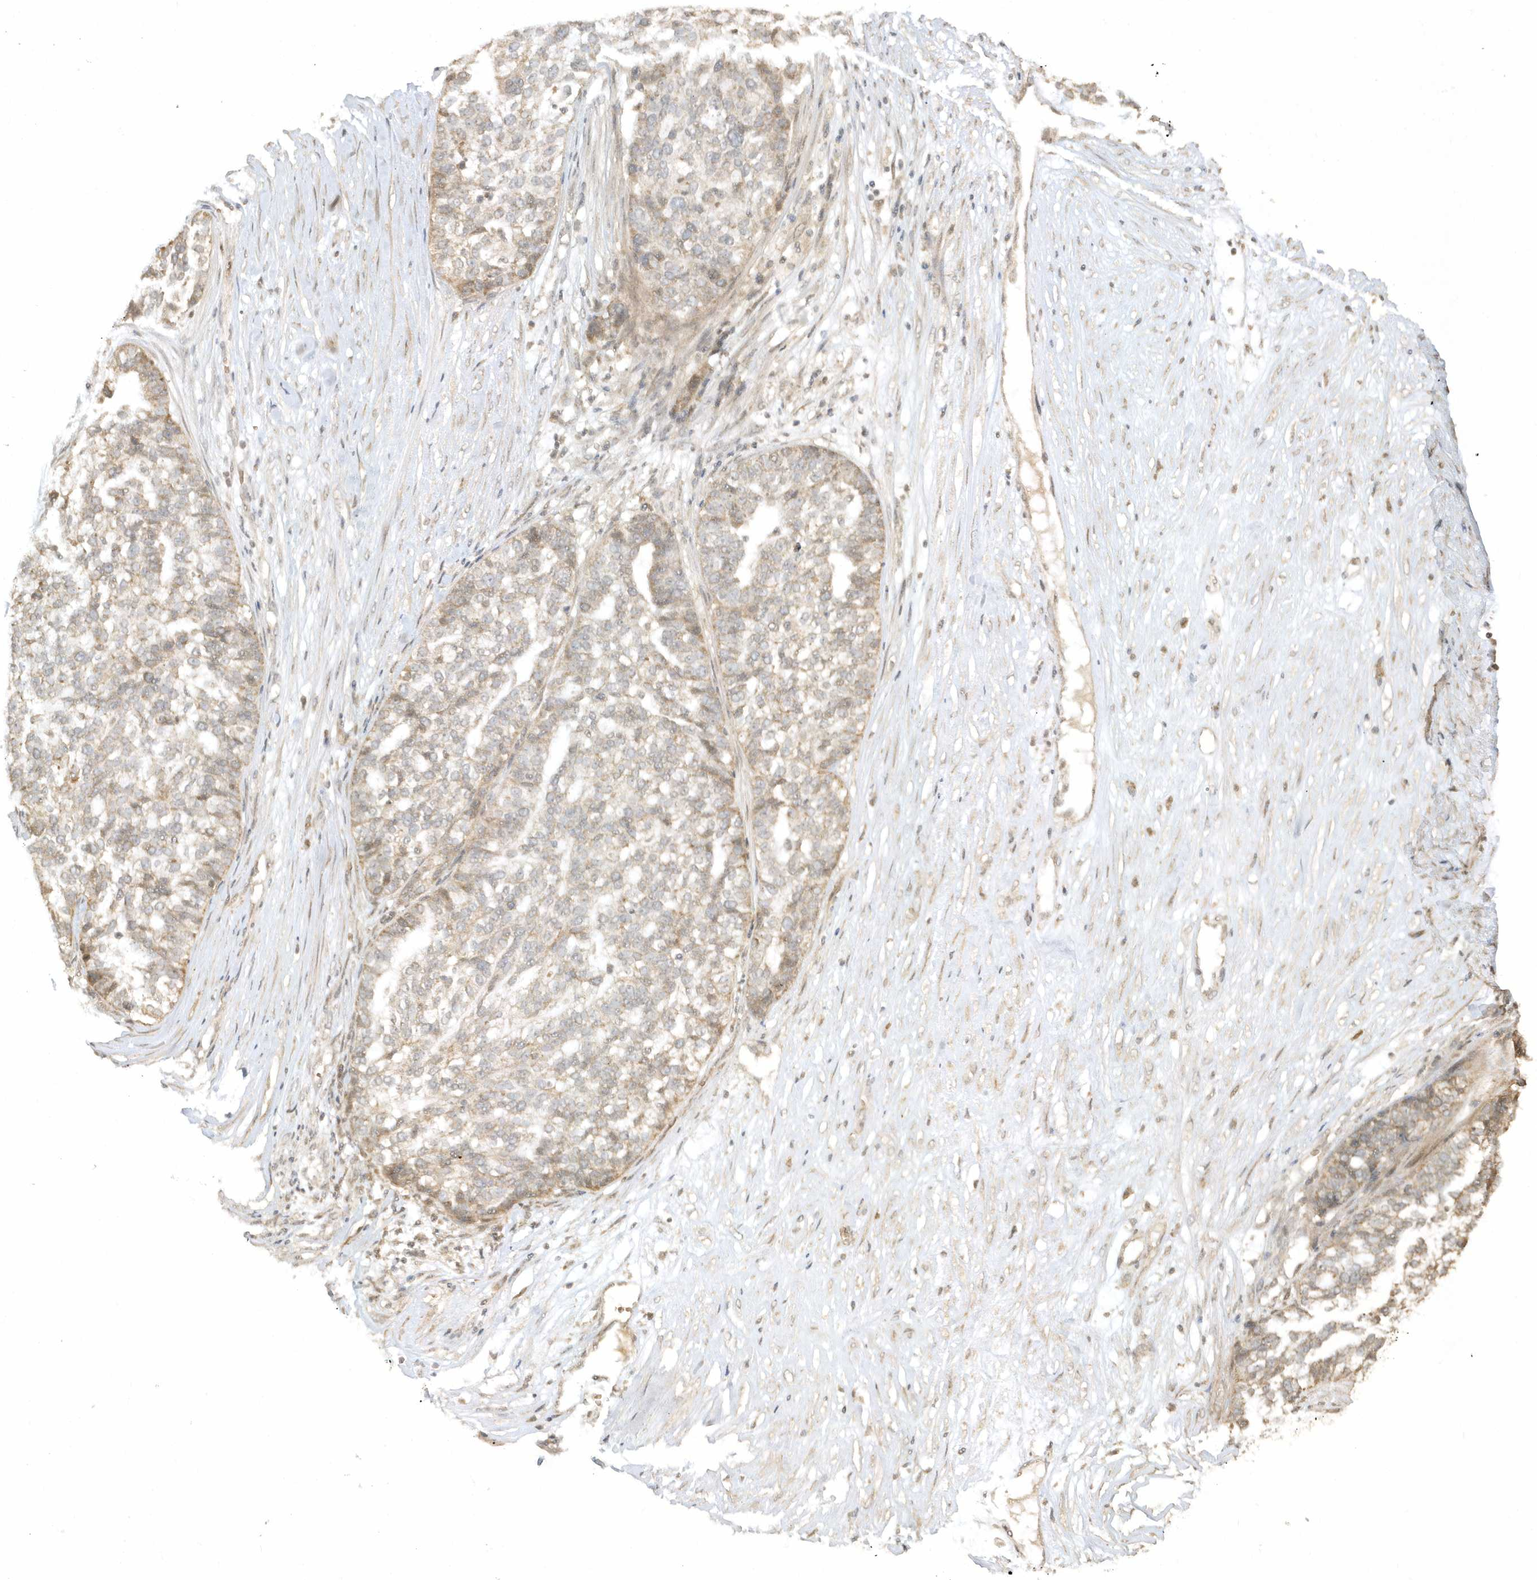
{"staining": {"intensity": "weak", "quantity": "25%-75%", "location": "cytoplasmic/membranous"}, "tissue": "ovarian cancer", "cell_type": "Tumor cells", "image_type": "cancer", "snomed": [{"axis": "morphology", "description": "Cystadenocarcinoma, serous, NOS"}, {"axis": "topography", "description": "Ovary"}], "caption": "DAB (3,3'-diaminobenzidine) immunohistochemical staining of human serous cystadenocarcinoma (ovarian) displays weak cytoplasmic/membranous protein staining in about 25%-75% of tumor cells.", "gene": "ZNF213", "patient": {"sex": "female", "age": 59}}